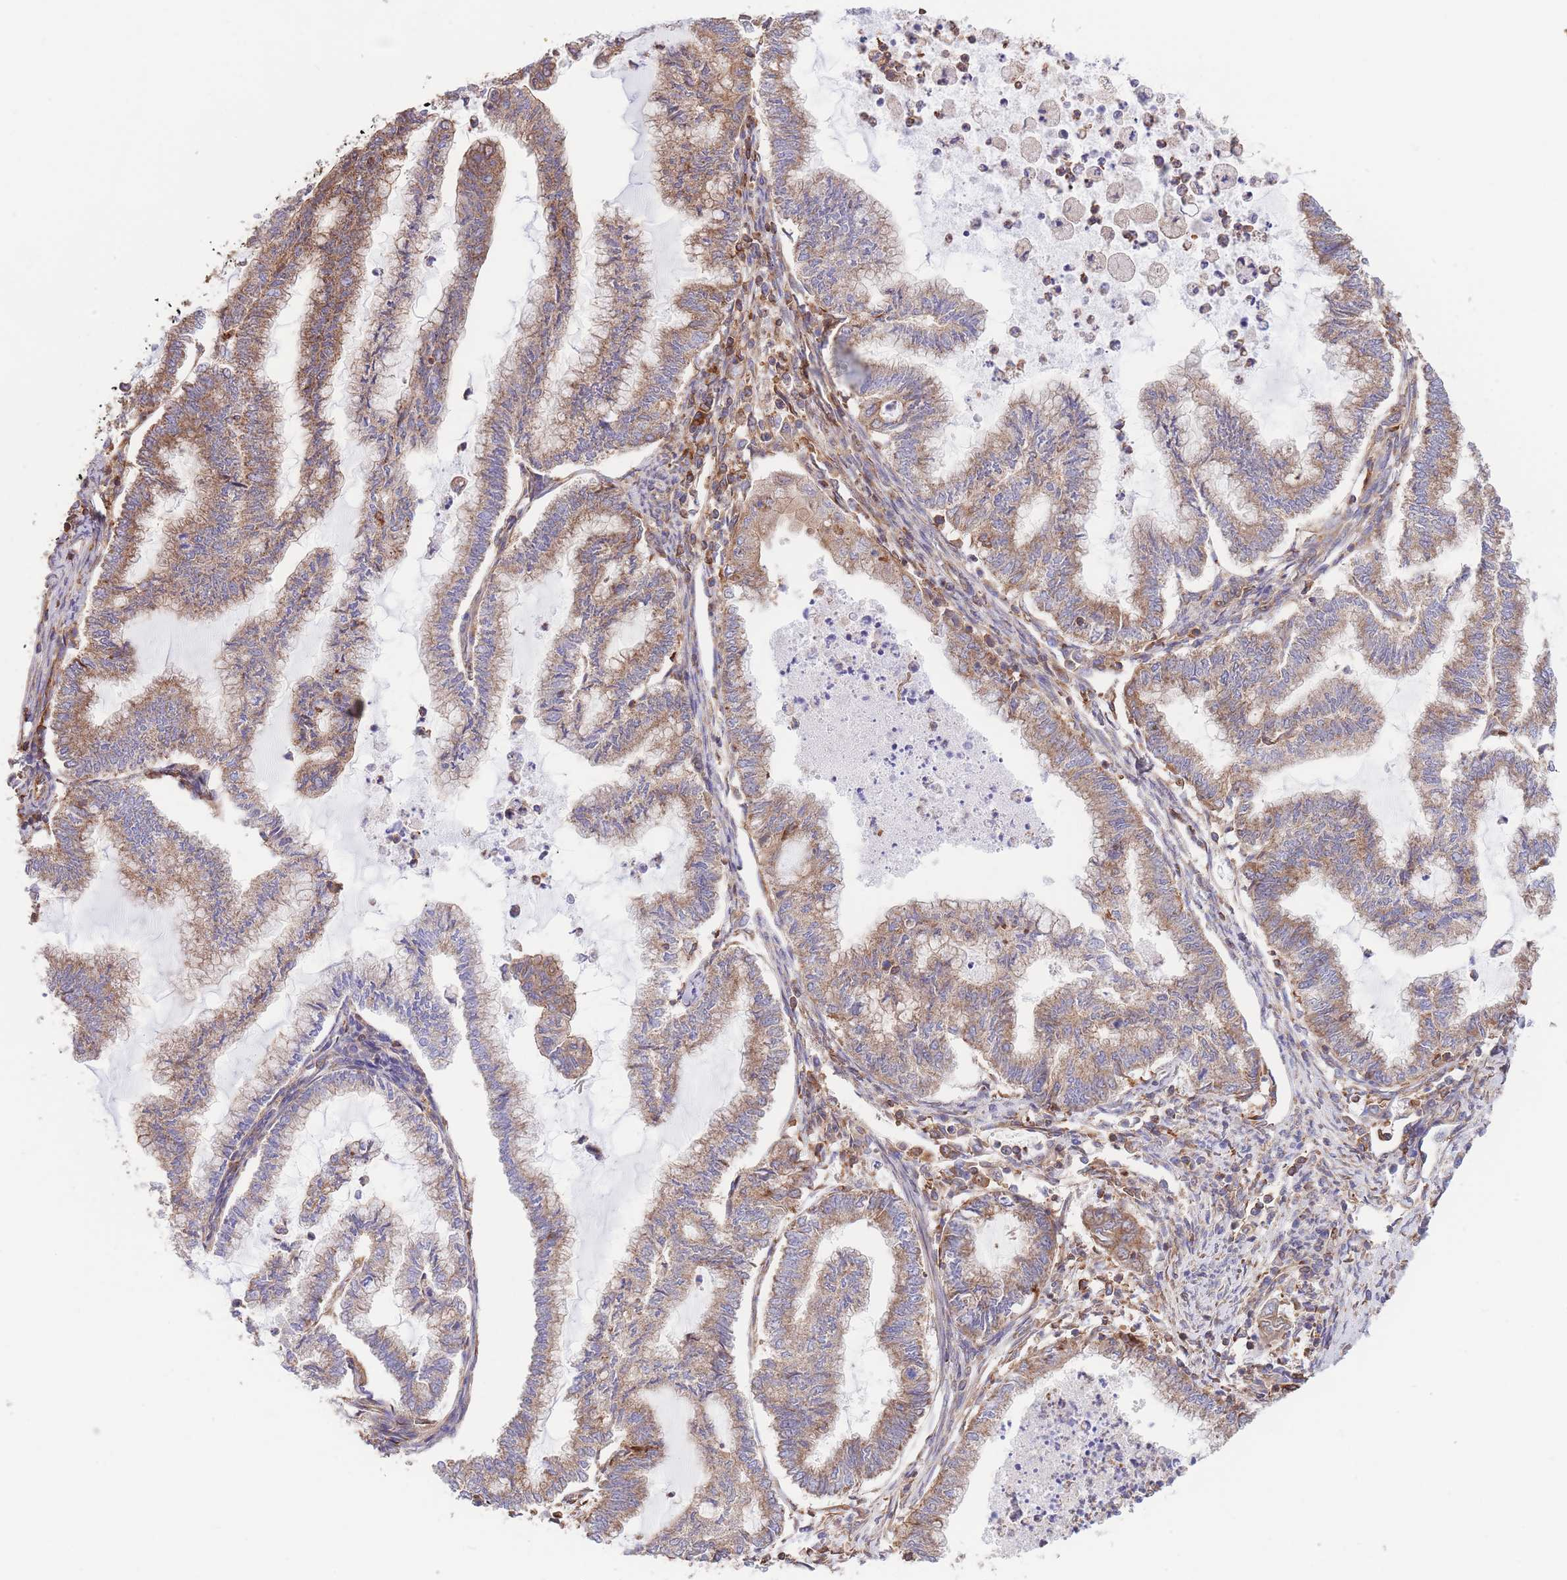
{"staining": {"intensity": "moderate", "quantity": ">75%", "location": "cytoplasmic/membranous"}, "tissue": "endometrial cancer", "cell_type": "Tumor cells", "image_type": "cancer", "snomed": [{"axis": "morphology", "description": "Adenocarcinoma, NOS"}, {"axis": "topography", "description": "Endometrium"}], "caption": "The immunohistochemical stain labels moderate cytoplasmic/membranous staining in tumor cells of endometrial cancer (adenocarcinoma) tissue. The protein of interest is stained brown, and the nuclei are stained in blue (DAB (3,3'-diaminobenzidine) IHC with brightfield microscopy, high magnification).", "gene": "LRRN4CL", "patient": {"sex": "female", "age": 79}}